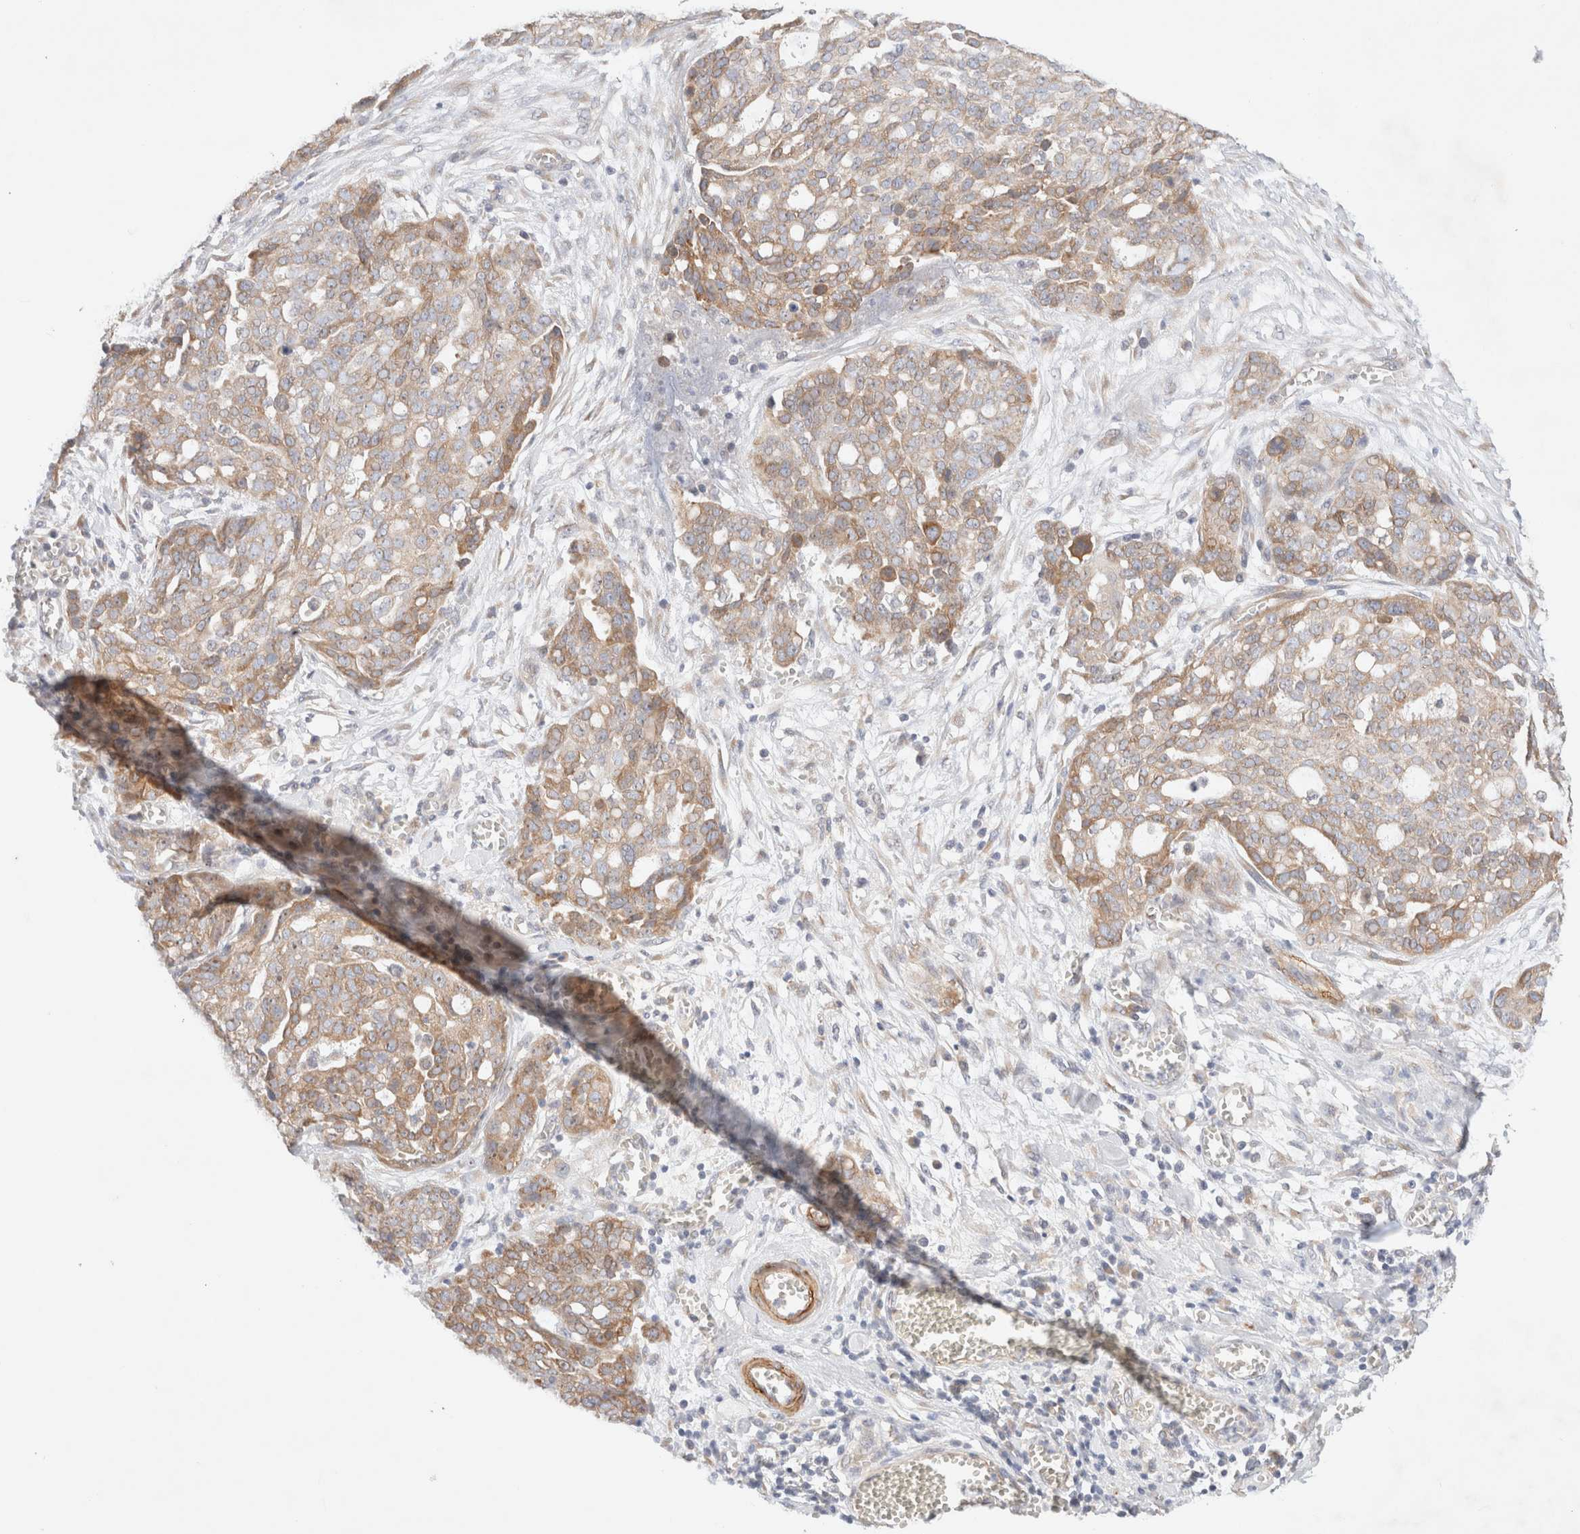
{"staining": {"intensity": "moderate", "quantity": "25%-75%", "location": "cytoplasmic/membranous"}, "tissue": "ovarian cancer", "cell_type": "Tumor cells", "image_type": "cancer", "snomed": [{"axis": "morphology", "description": "Cystadenocarcinoma, serous, NOS"}, {"axis": "topography", "description": "Soft tissue"}, {"axis": "topography", "description": "Ovary"}], "caption": "A photomicrograph showing moderate cytoplasmic/membranous expression in about 25%-75% of tumor cells in ovarian cancer, as visualized by brown immunohistochemical staining.", "gene": "RRP15", "patient": {"sex": "female", "age": 57}}